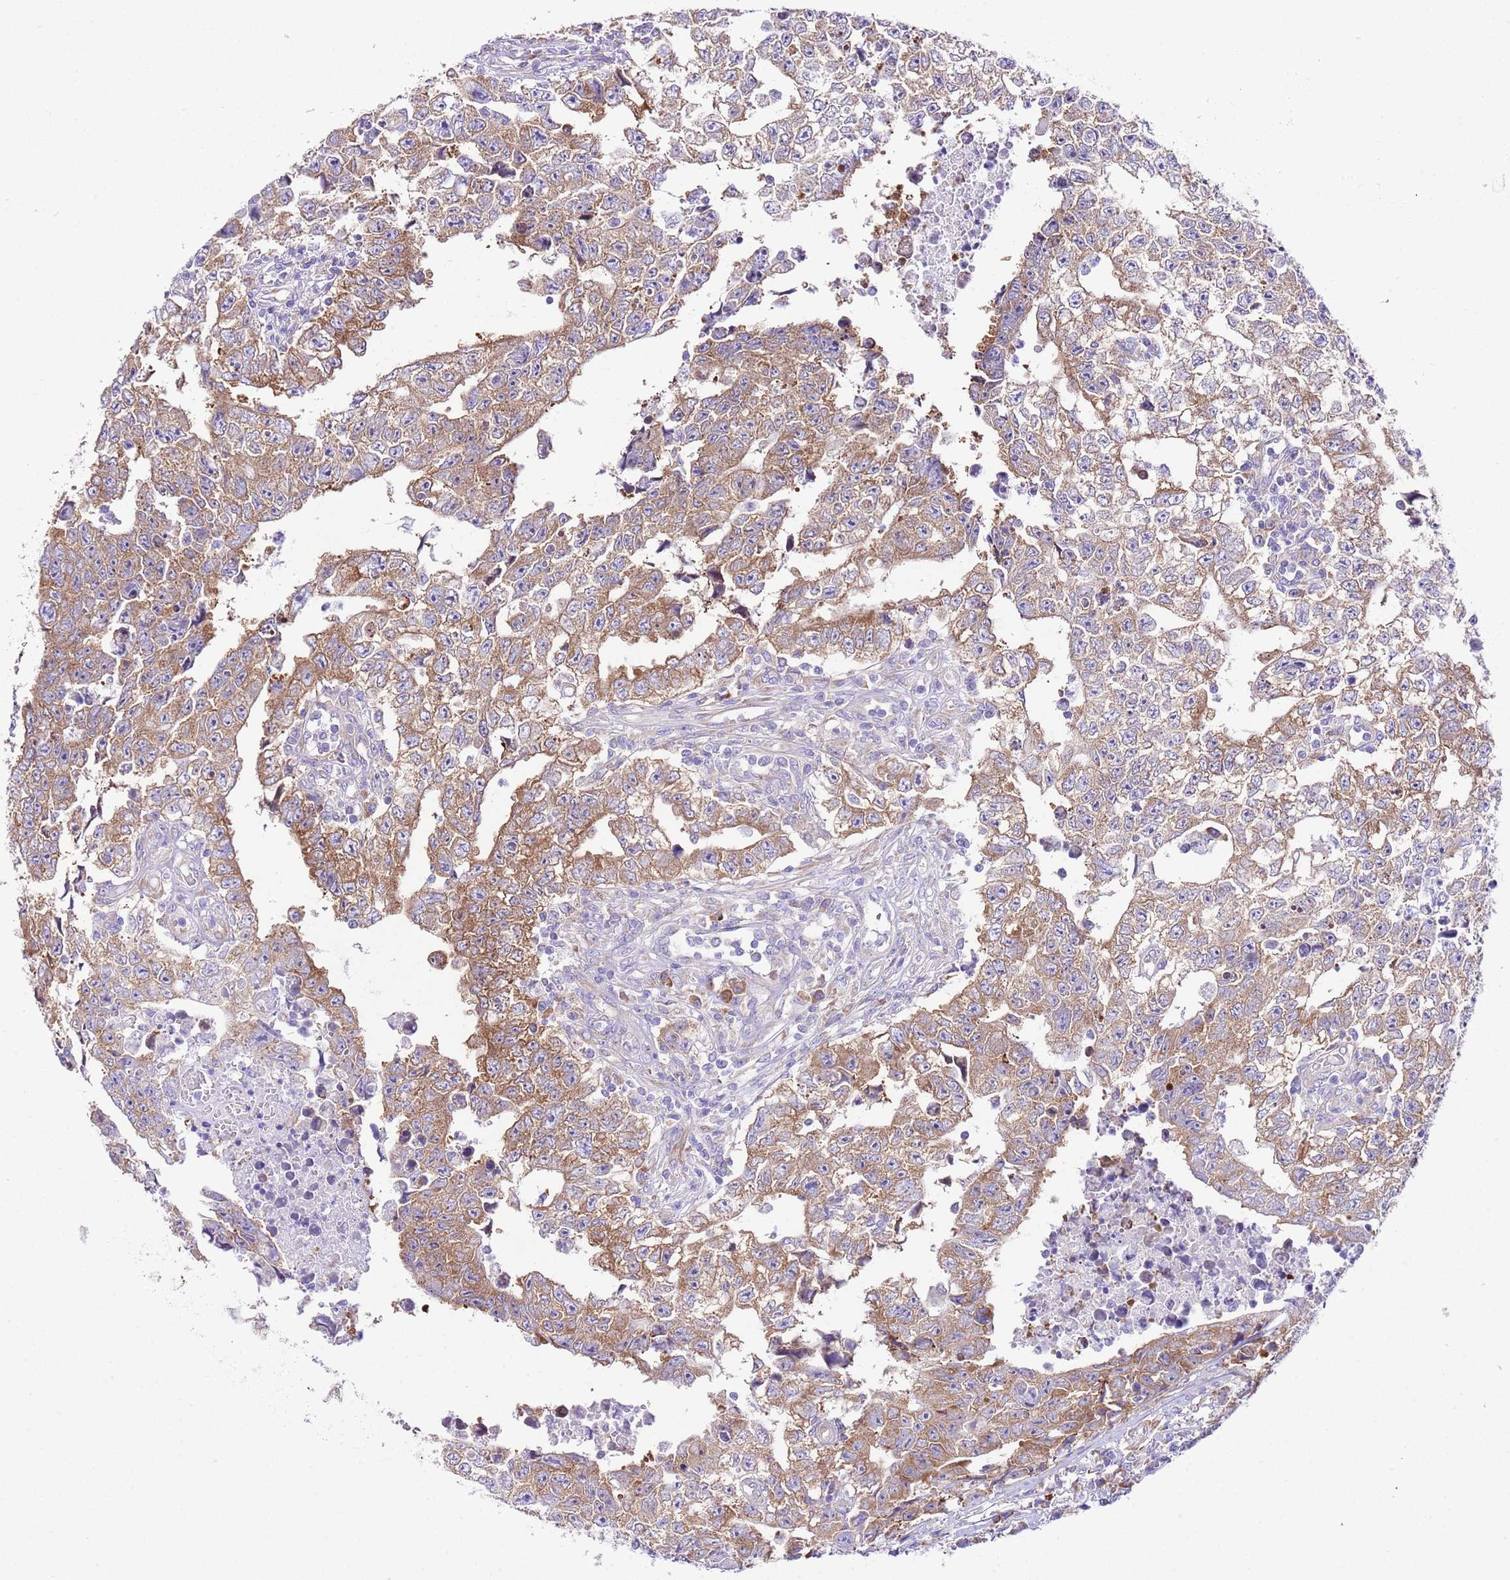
{"staining": {"intensity": "moderate", "quantity": ">75%", "location": "cytoplasmic/membranous"}, "tissue": "testis cancer", "cell_type": "Tumor cells", "image_type": "cancer", "snomed": [{"axis": "morphology", "description": "Carcinoma, Embryonal, NOS"}, {"axis": "topography", "description": "Testis"}], "caption": "Immunohistochemical staining of testis cancer shows medium levels of moderate cytoplasmic/membranous protein expression in about >75% of tumor cells. (DAB (3,3'-diaminobenzidine) = brown stain, brightfield microscopy at high magnification).", "gene": "RPS10", "patient": {"sex": "male", "age": 25}}